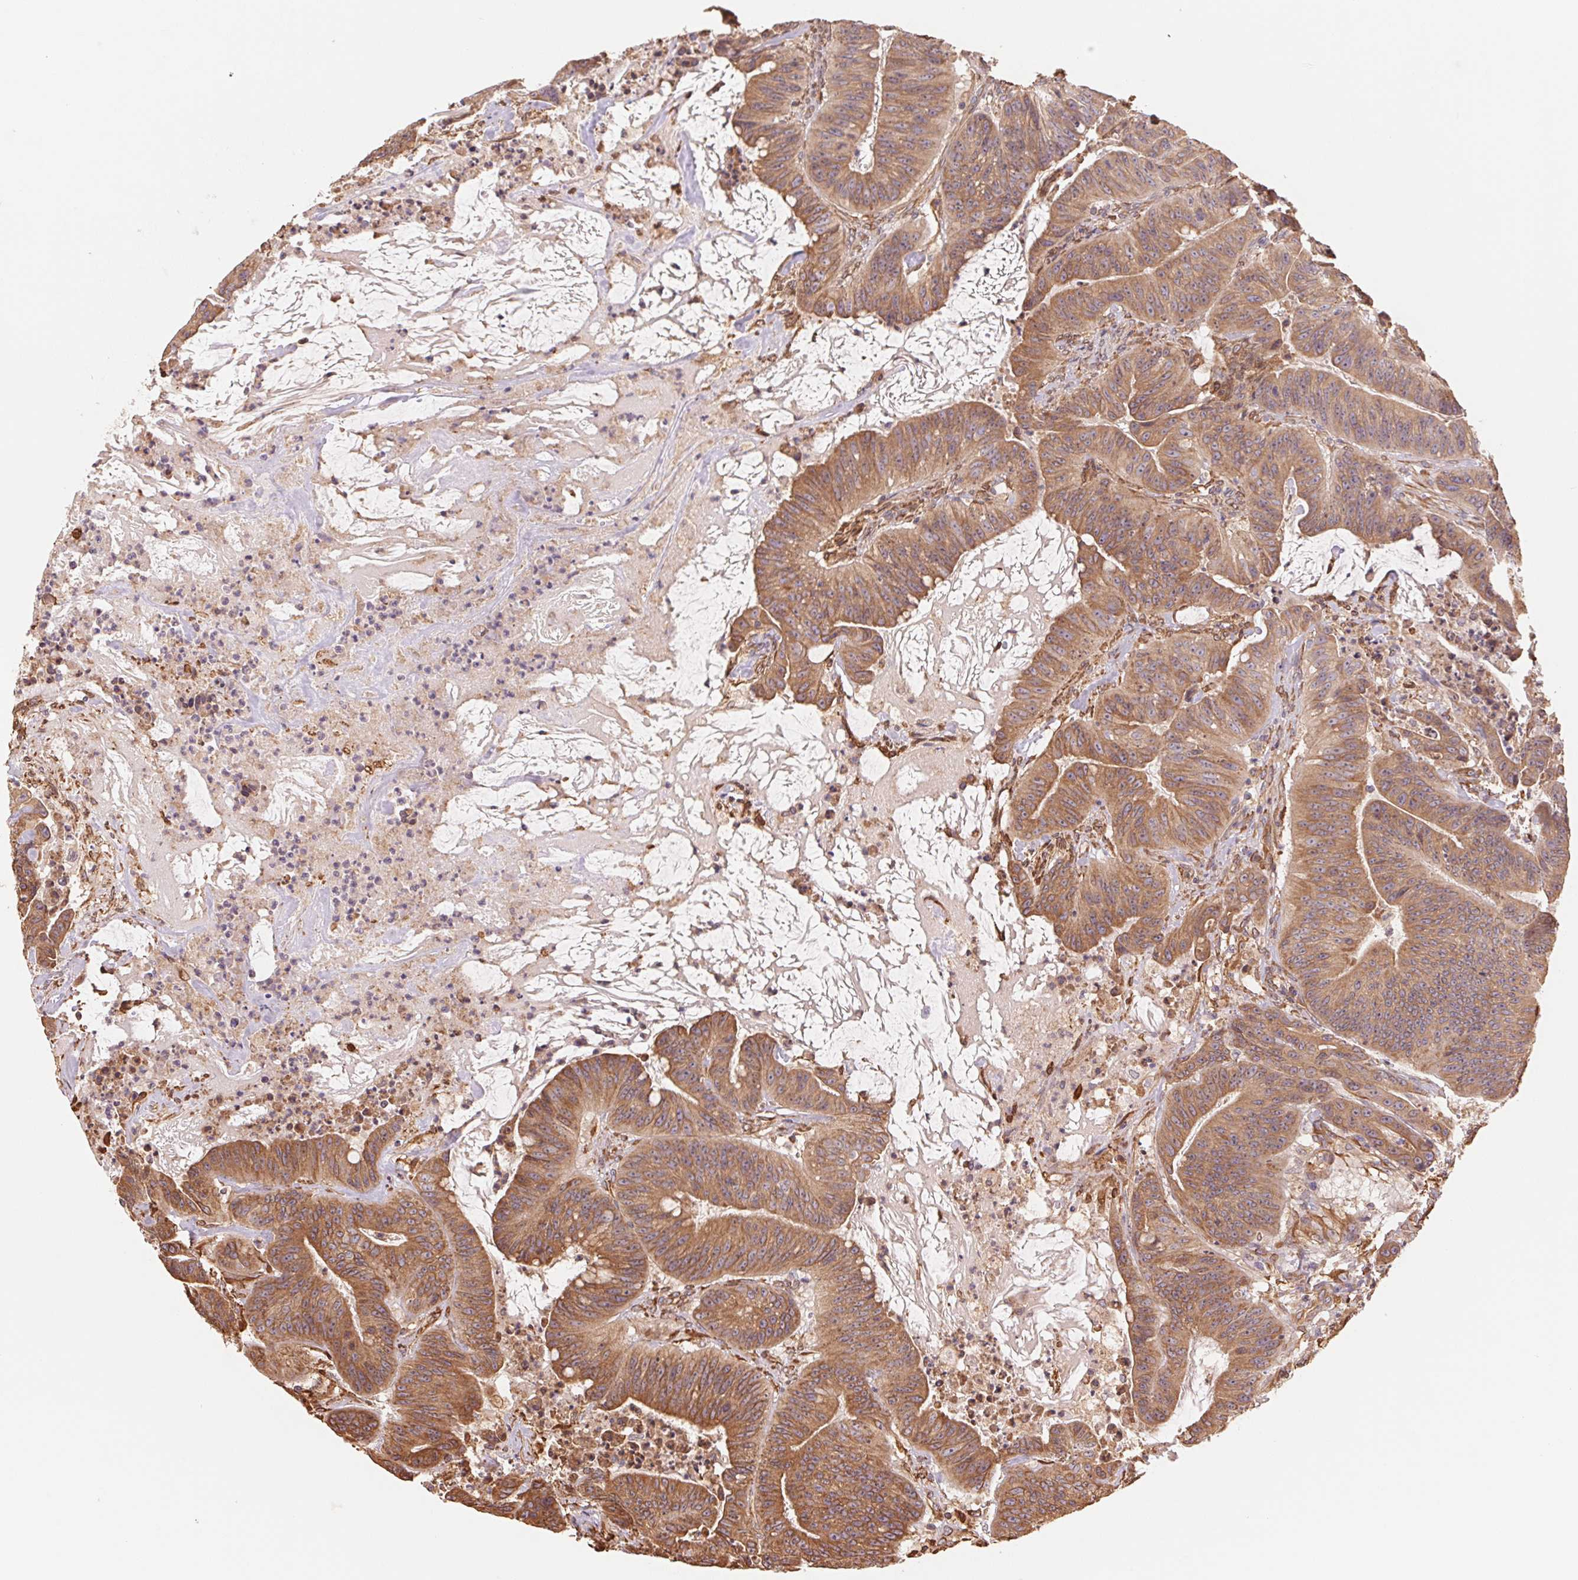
{"staining": {"intensity": "moderate", "quantity": ">75%", "location": "cytoplasmic/membranous"}, "tissue": "colorectal cancer", "cell_type": "Tumor cells", "image_type": "cancer", "snomed": [{"axis": "morphology", "description": "Adenocarcinoma, NOS"}, {"axis": "topography", "description": "Colon"}], "caption": "Colorectal cancer (adenocarcinoma) was stained to show a protein in brown. There is medium levels of moderate cytoplasmic/membranous expression in about >75% of tumor cells.", "gene": "C6orf163", "patient": {"sex": "male", "age": 33}}